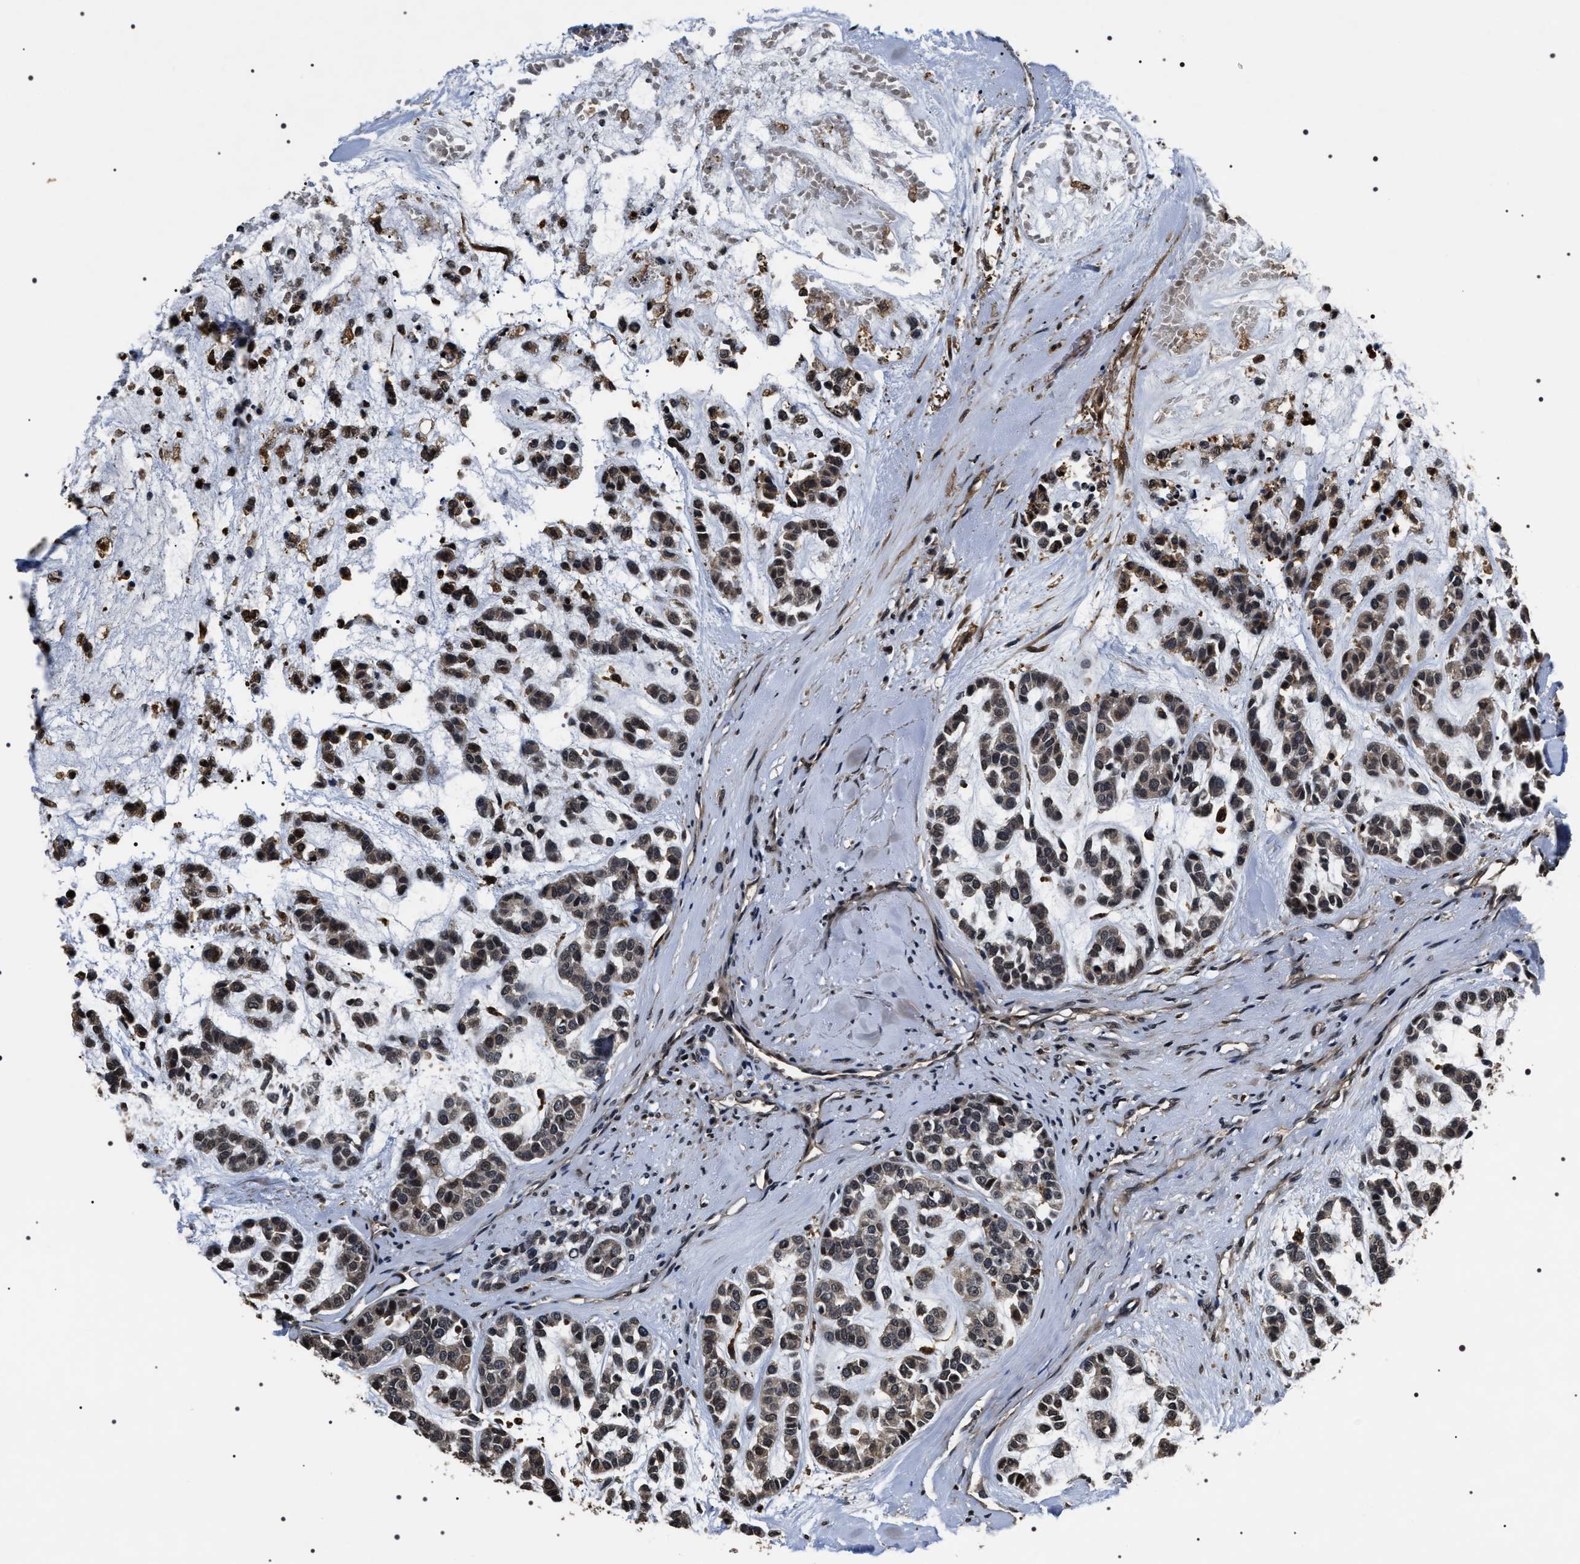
{"staining": {"intensity": "weak", "quantity": ">75%", "location": "cytoplasmic/membranous,nuclear"}, "tissue": "head and neck cancer", "cell_type": "Tumor cells", "image_type": "cancer", "snomed": [{"axis": "morphology", "description": "Adenocarcinoma, NOS"}, {"axis": "morphology", "description": "Adenoma, NOS"}, {"axis": "topography", "description": "Head-Neck"}], "caption": "Adenocarcinoma (head and neck) stained for a protein demonstrates weak cytoplasmic/membranous and nuclear positivity in tumor cells.", "gene": "ARHGAP22", "patient": {"sex": "female", "age": 55}}